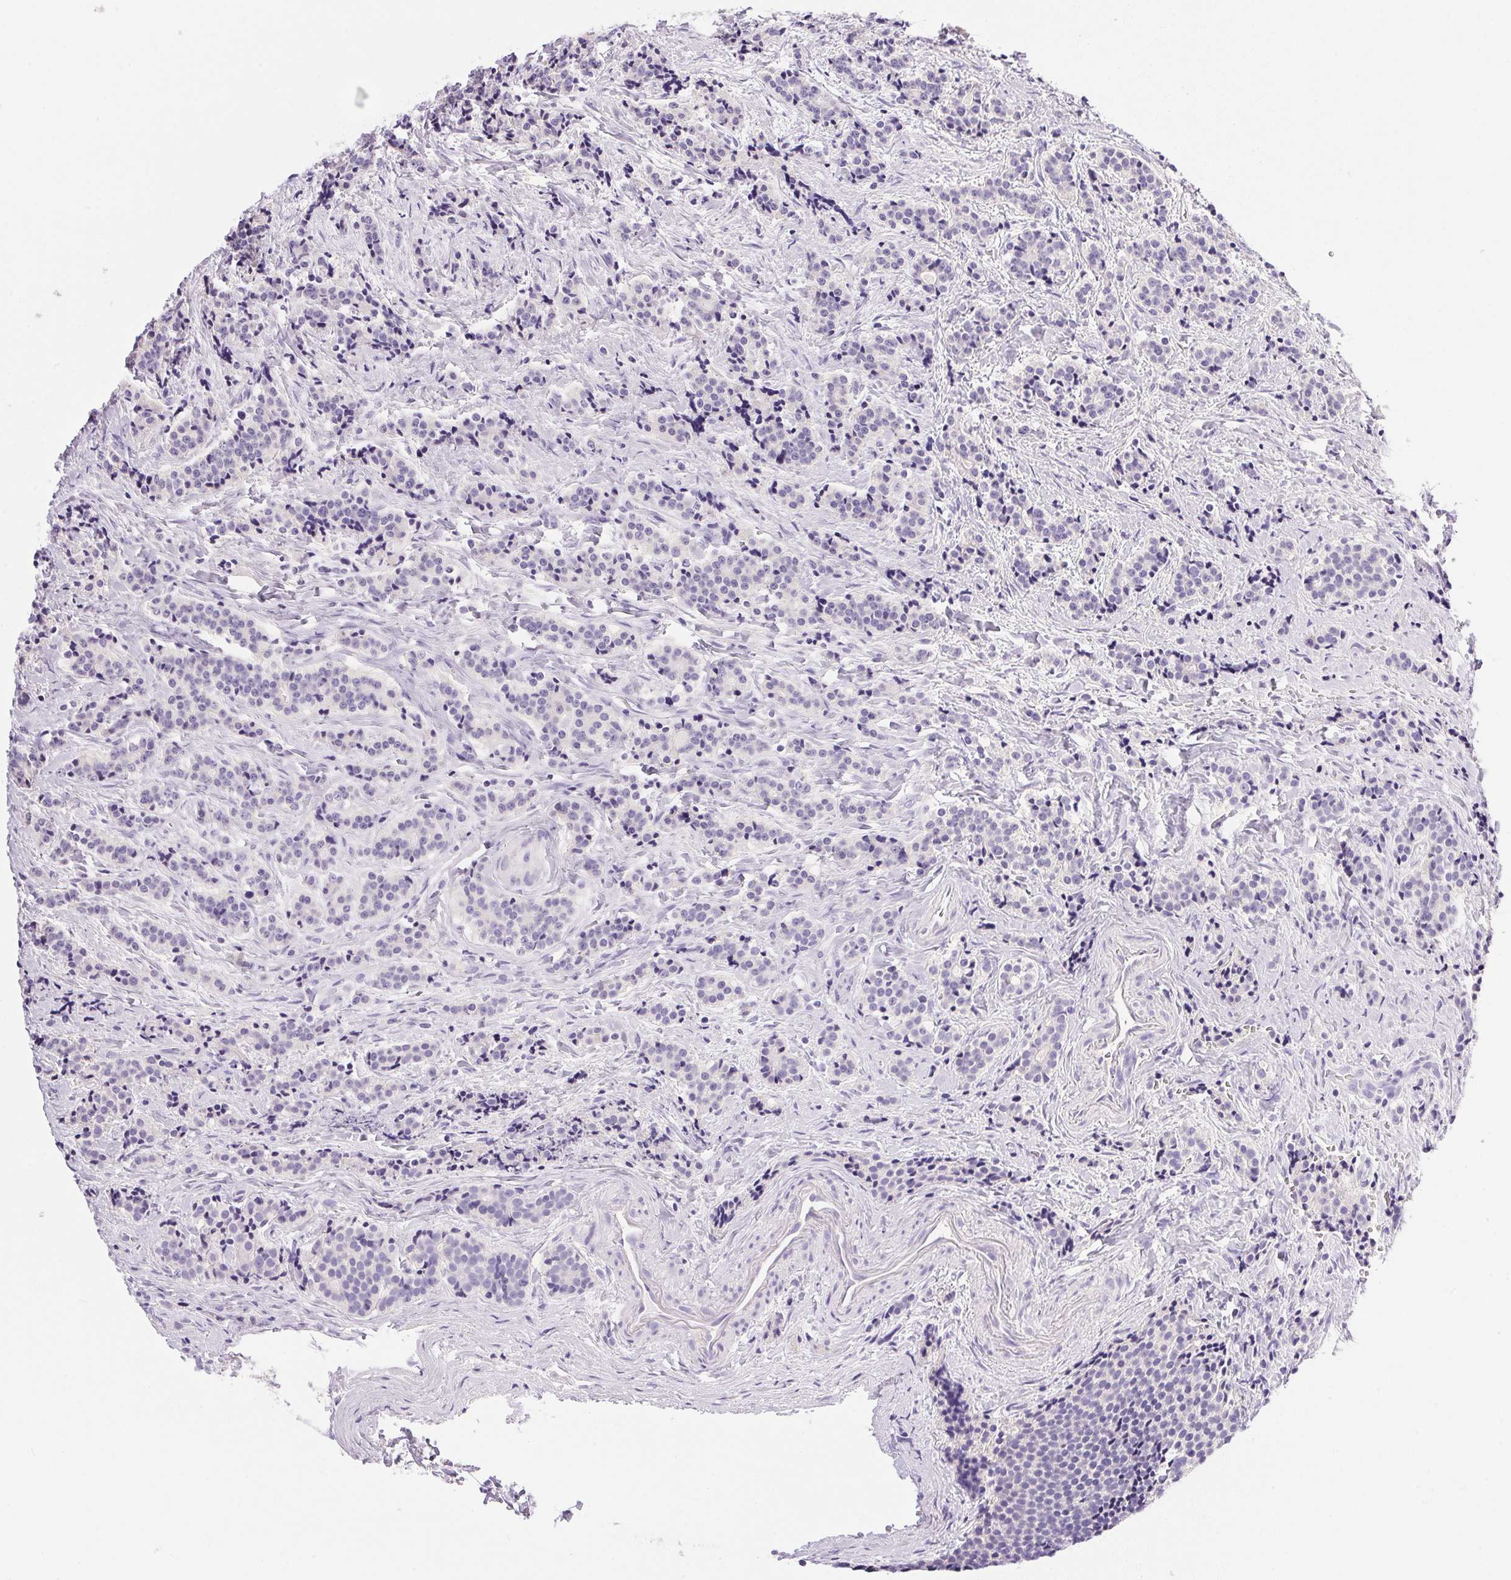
{"staining": {"intensity": "negative", "quantity": "none", "location": "none"}, "tissue": "carcinoid", "cell_type": "Tumor cells", "image_type": "cancer", "snomed": [{"axis": "morphology", "description": "Carcinoid, malignant, NOS"}, {"axis": "topography", "description": "Small intestine"}], "caption": "This is an IHC image of human carcinoid. There is no staining in tumor cells.", "gene": "ATP6V0A4", "patient": {"sex": "female", "age": 73}}